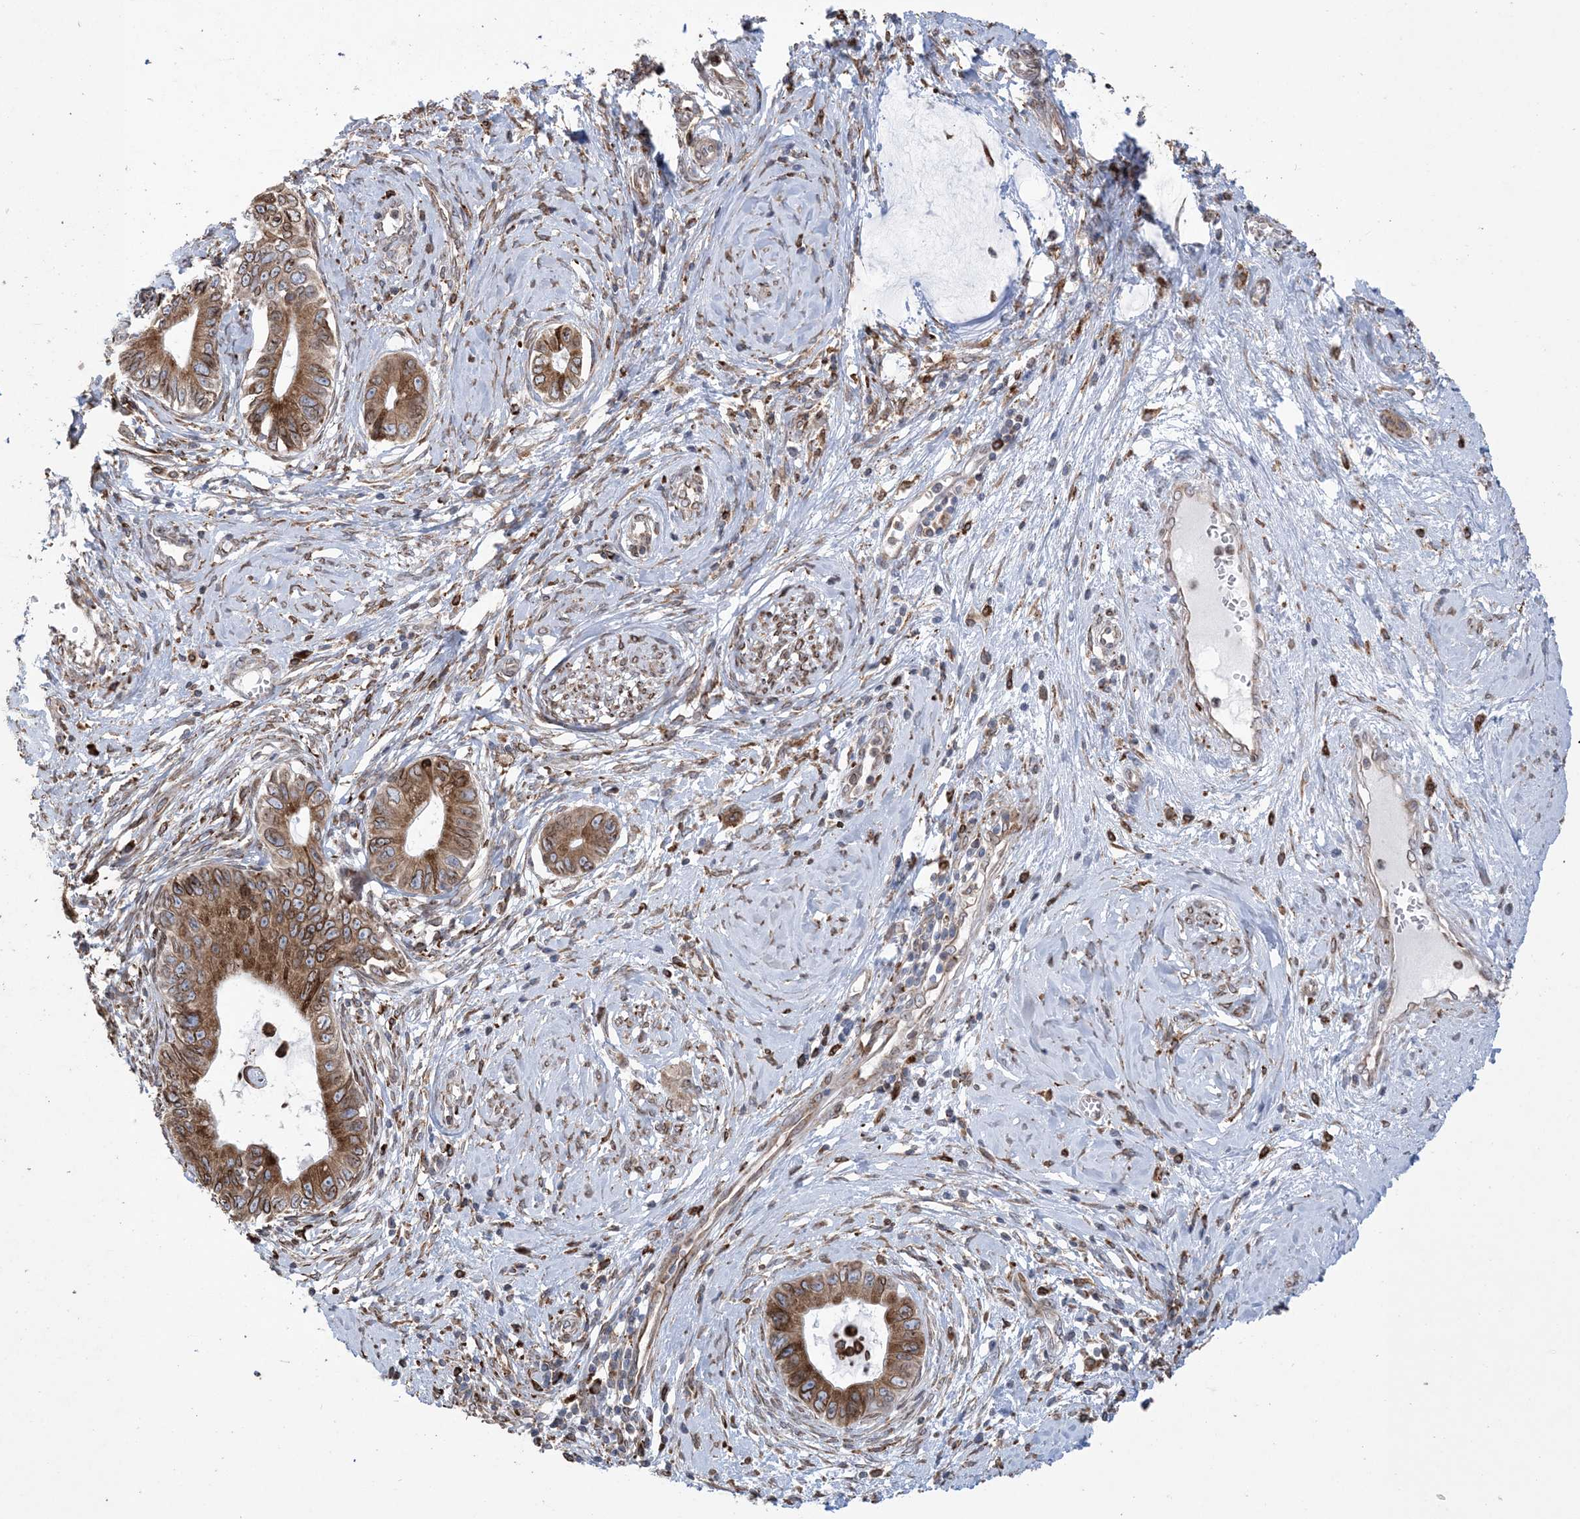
{"staining": {"intensity": "strong", "quantity": ">75%", "location": "cytoplasmic/membranous"}, "tissue": "cervical cancer", "cell_type": "Tumor cells", "image_type": "cancer", "snomed": [{"axis": "morphology", "description": "Adenocarcinoma, NOS"}, {"axis": "topography", "description": "Cervix"}], "caption": "About >75% of tumor cells in human cervical adenocarcinoma exhibit strong cytoplasmic/membranous protein positivity as visualized by brown immunohistochemical staining.", "gene": "SHANK1", "patient": {"sex": "female", "age": 44}}